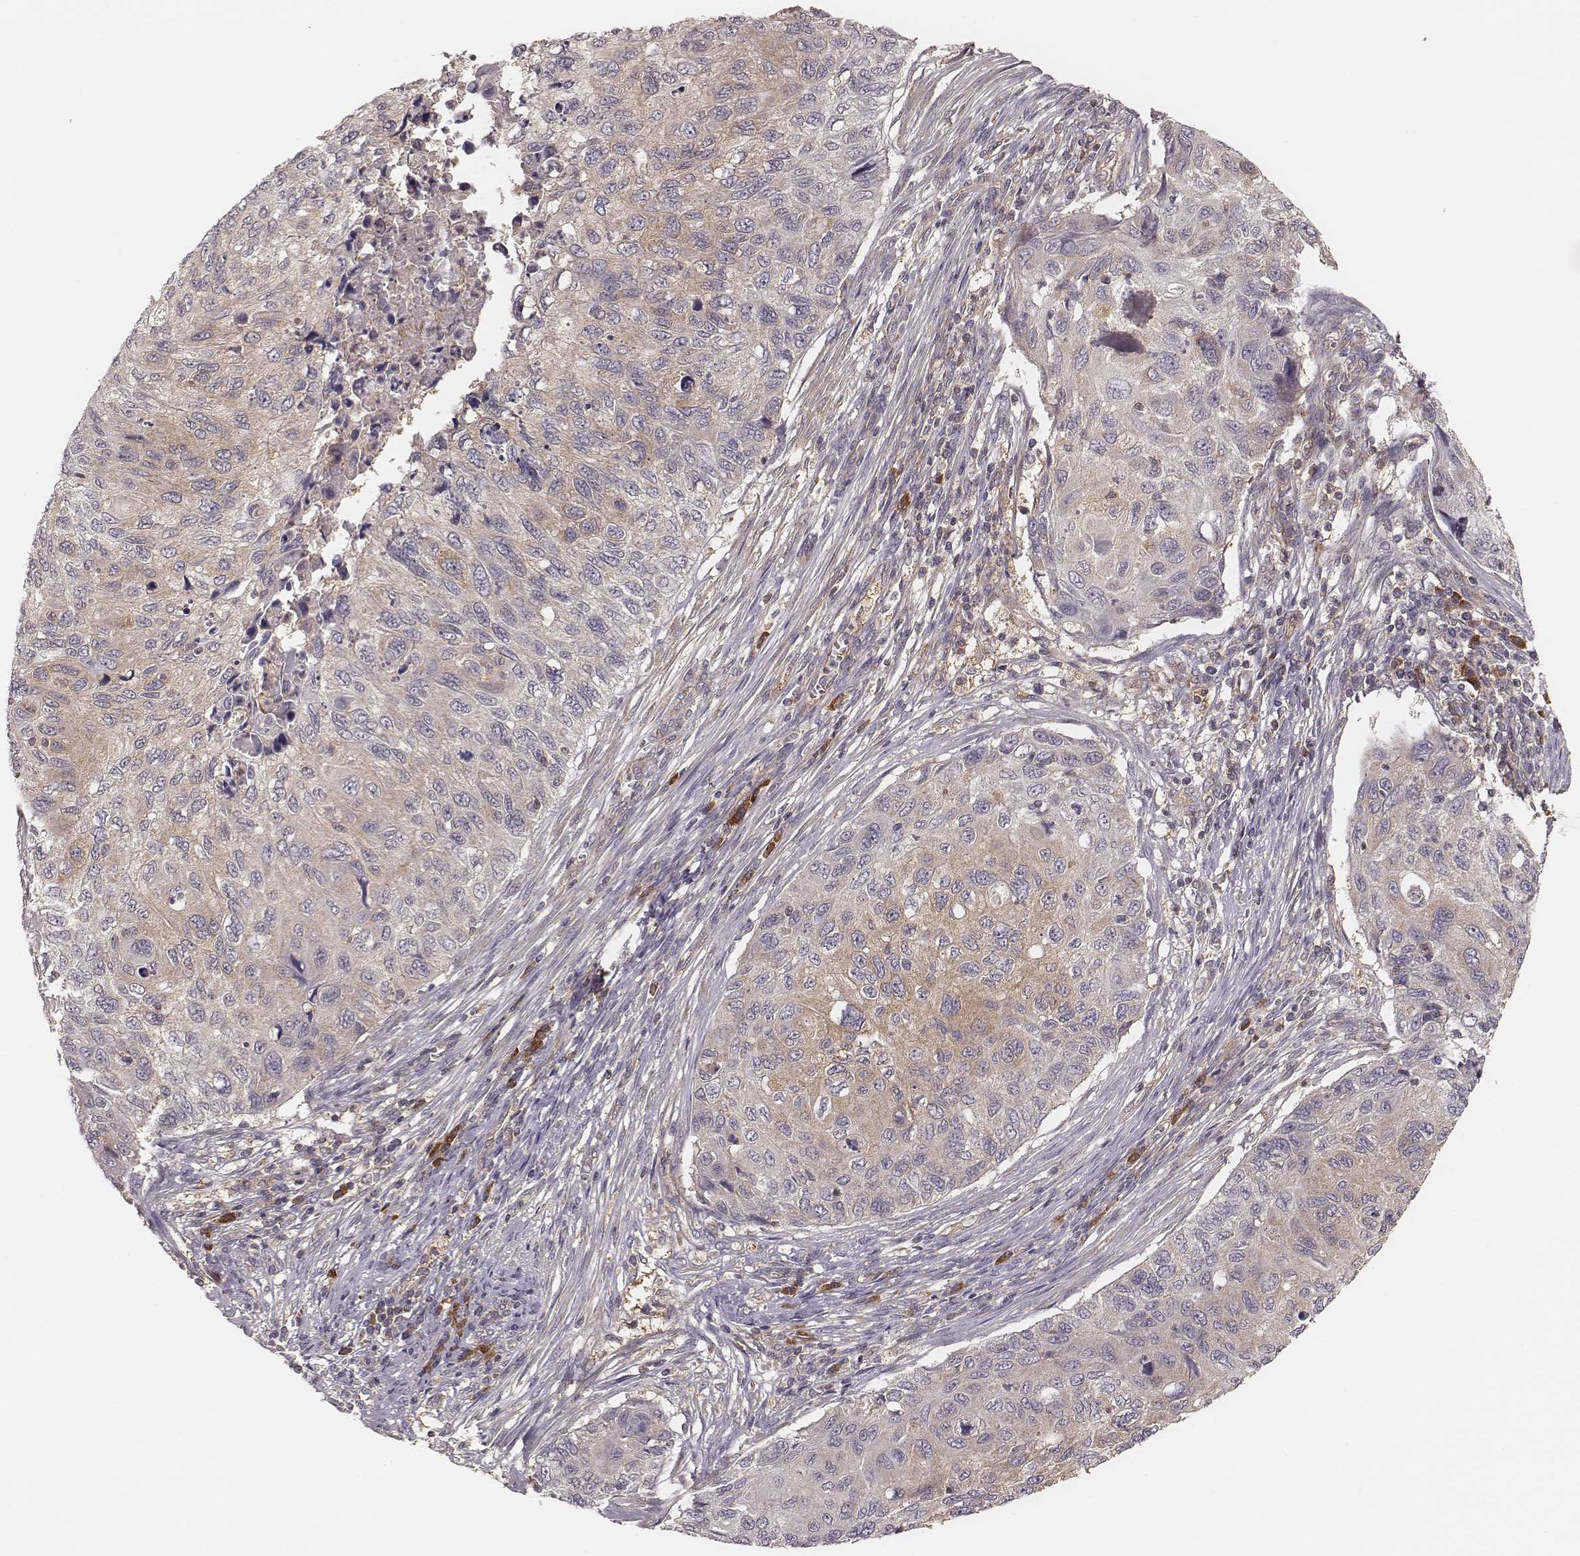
{"staining": {"intensity": "negative", "quantity": "none", "location": "none"}, "tissue": "cervical cancer", "cell_type": "Tumor cells", "image_type": "cancer", "snomed": [{"axis": "morphology", "description": "Squamous cell carcinoma, NOS"}, {"axis": "topography", "description": "Cervix"}], "caption": "Immunohistochemical staining of human cervical cancer displays no significant staining in tumor cells.", "gene": "CARS1", "patient": {"sex": "female", "age": 70}}